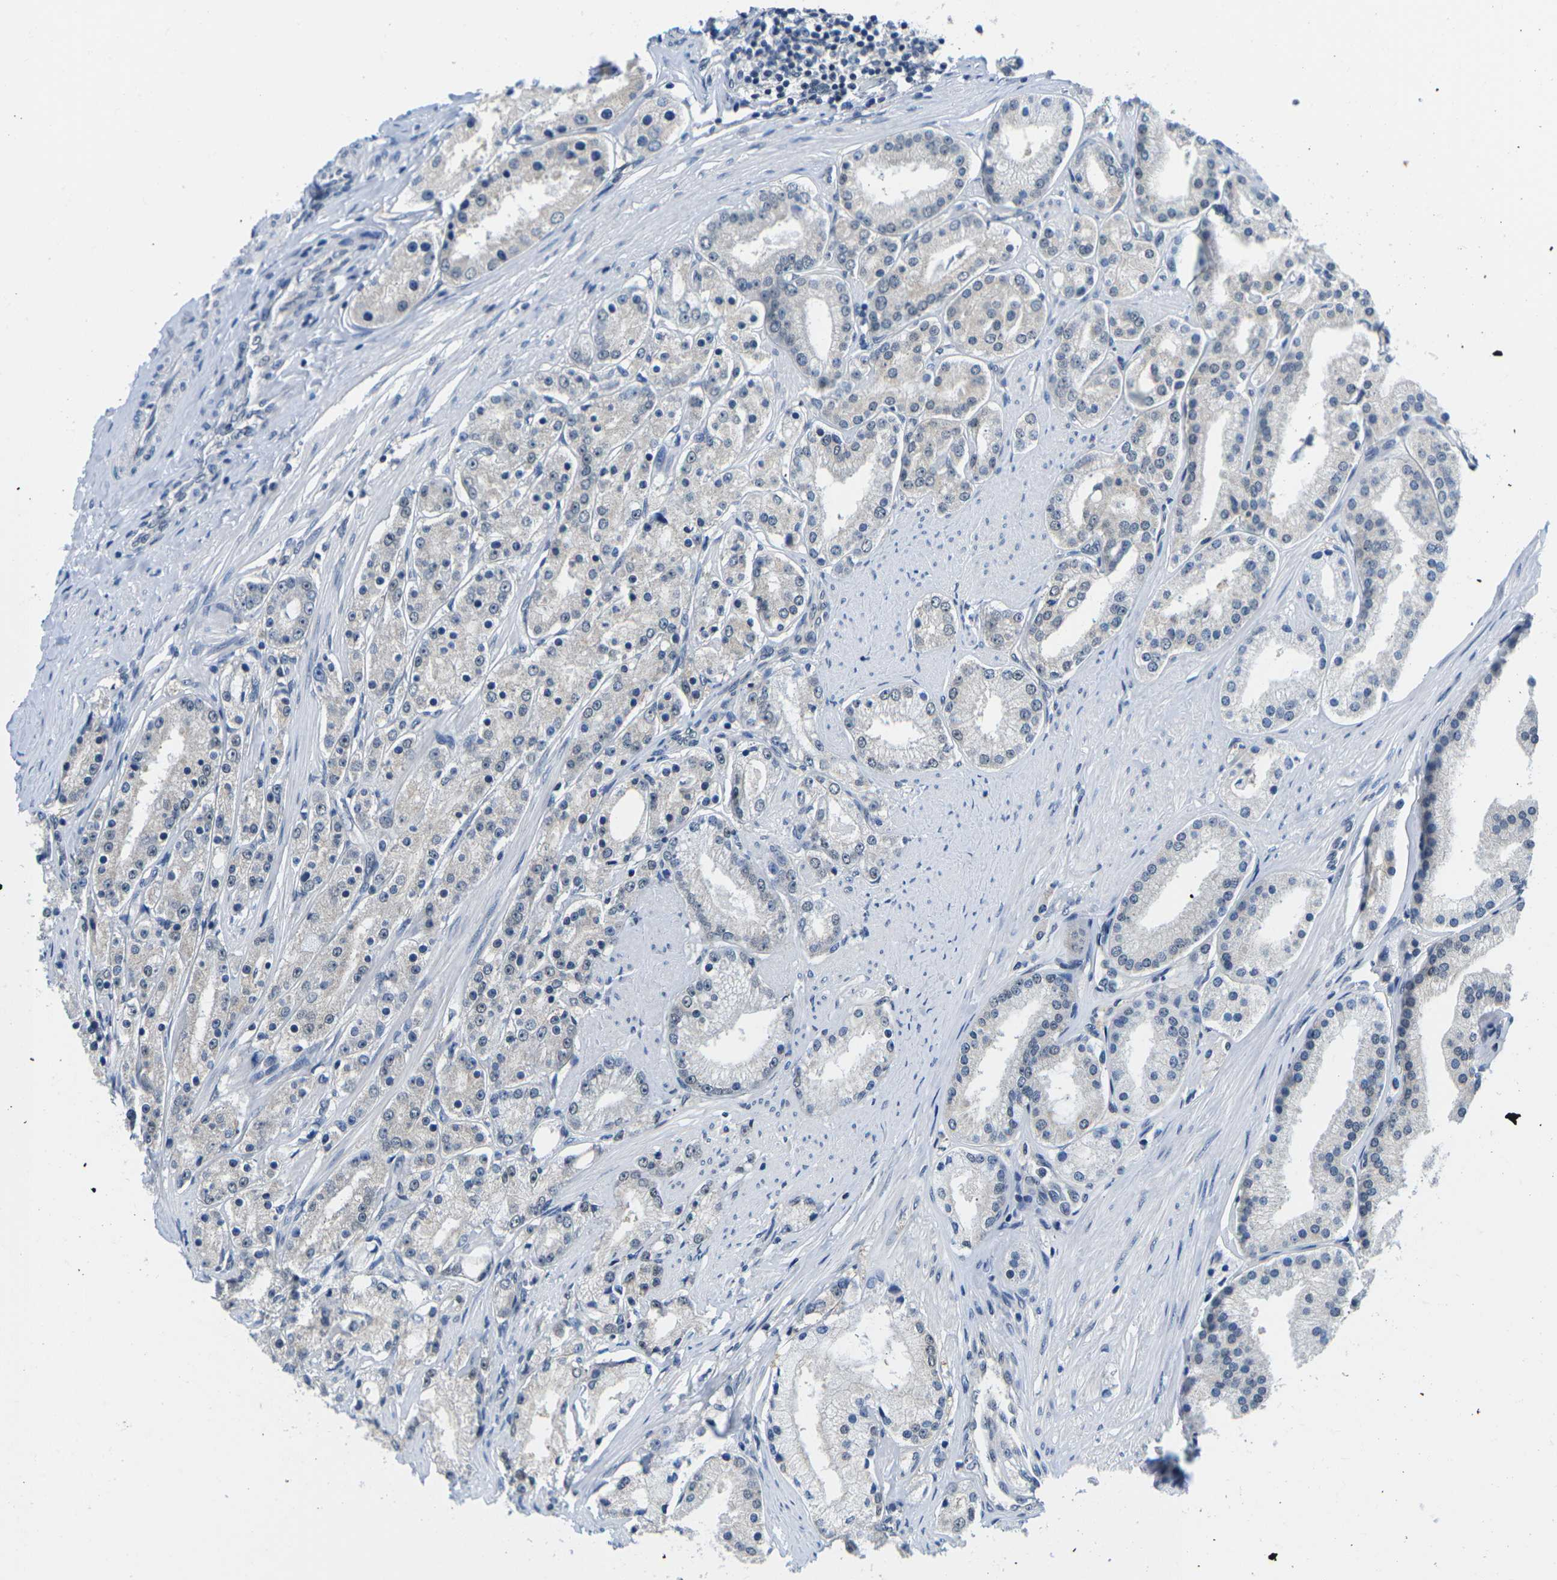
{"staining": {"intensity": "weak", "quantity": "25%-75%", "location": "cytoplasmic/membranous"}, "tissue": "prostate cancer", "cell_type": "Tumor cells", "image_type": "cancer", "snomed": [{"axis": "morphology", "description": "Adenocarcinoma, Low grade"}, {"axis": "topography", "description": "Prostate"}], "caption": "Immunohistochemical staining of prostate cancer (adenocarcinoma (low-grade)) demonstrates weak cytoplasmic/membranous protein expression in about 25%-75% of tumor cells. (DAB = brown stain, brightfield microscopy at high magnification).", "gene": "UBA7", "patient": {"sex": "male", "age": 63}}